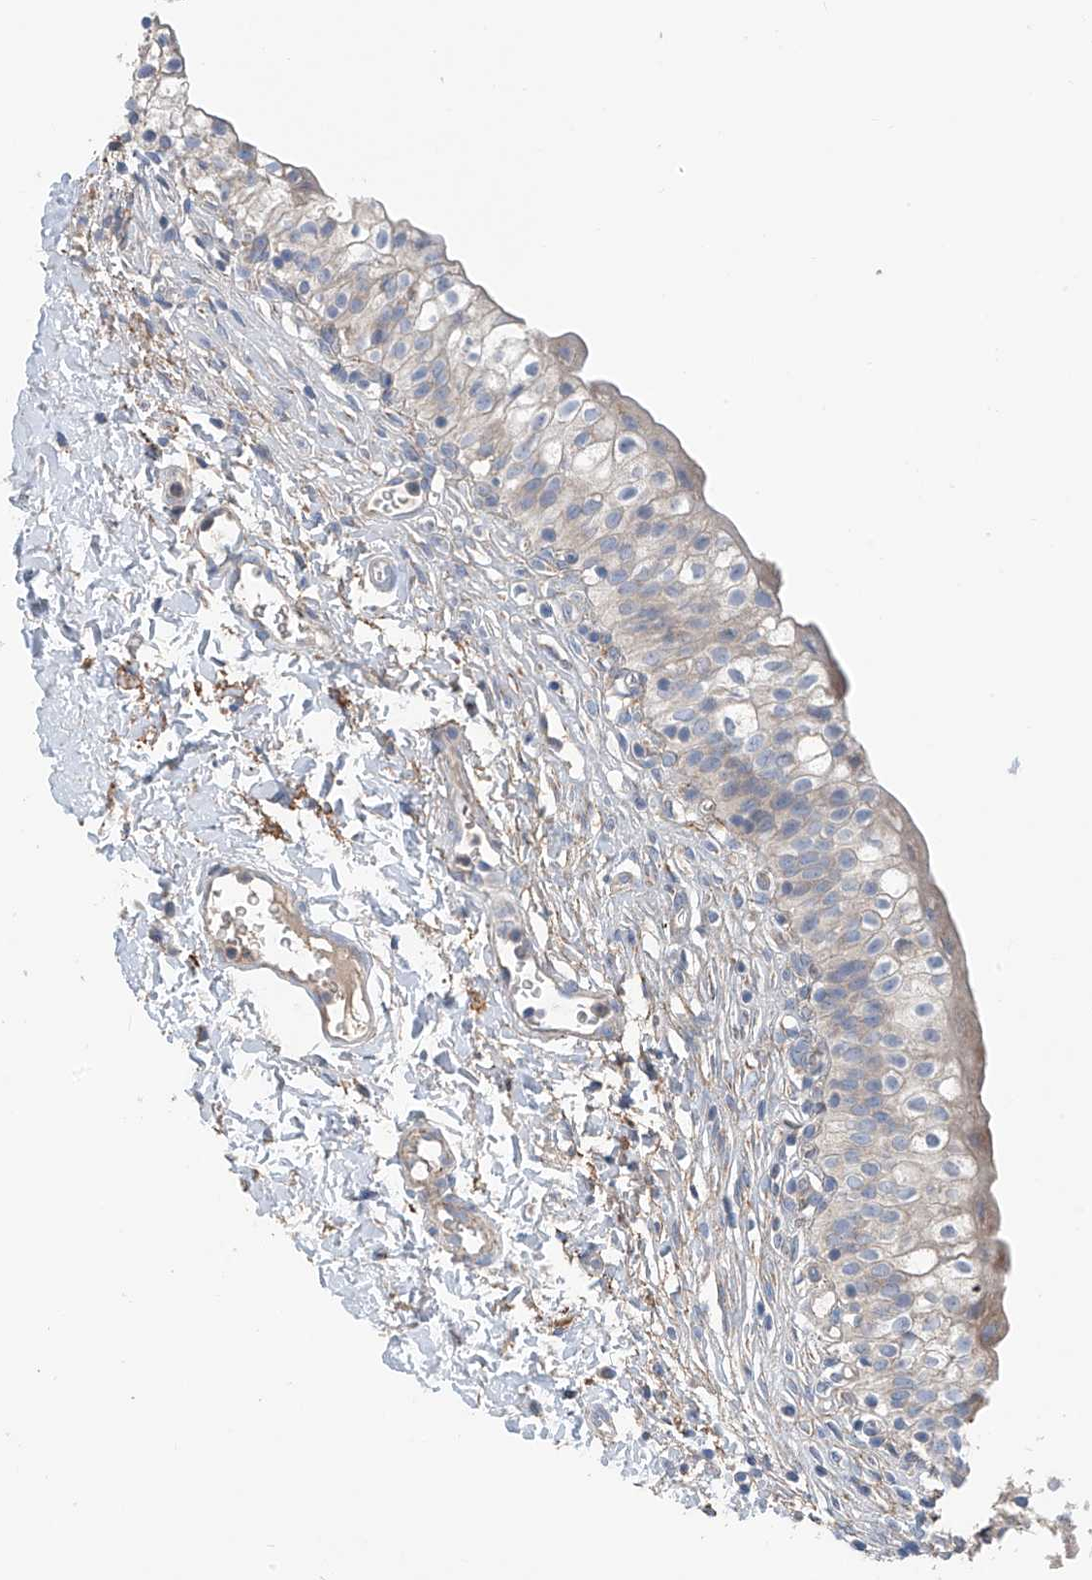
{"staining": {"intensity": "negative", "quantity": "none", "location": "none"}, "tissue": "urinary bladder", "cell_type": "Urothelial cells", "image_type": "normal", "snomed": [{"axis": "morphology", "description": "Normal tissue, NOS"}, {"axis": "topography", "description": "Urinary bladder"}], "caption": "The histopathology image shows no significant expression in urothelial cells of urinary bladder.", "gene": "GALNTL6", "patient": {"sex": "male", "age": 55}}